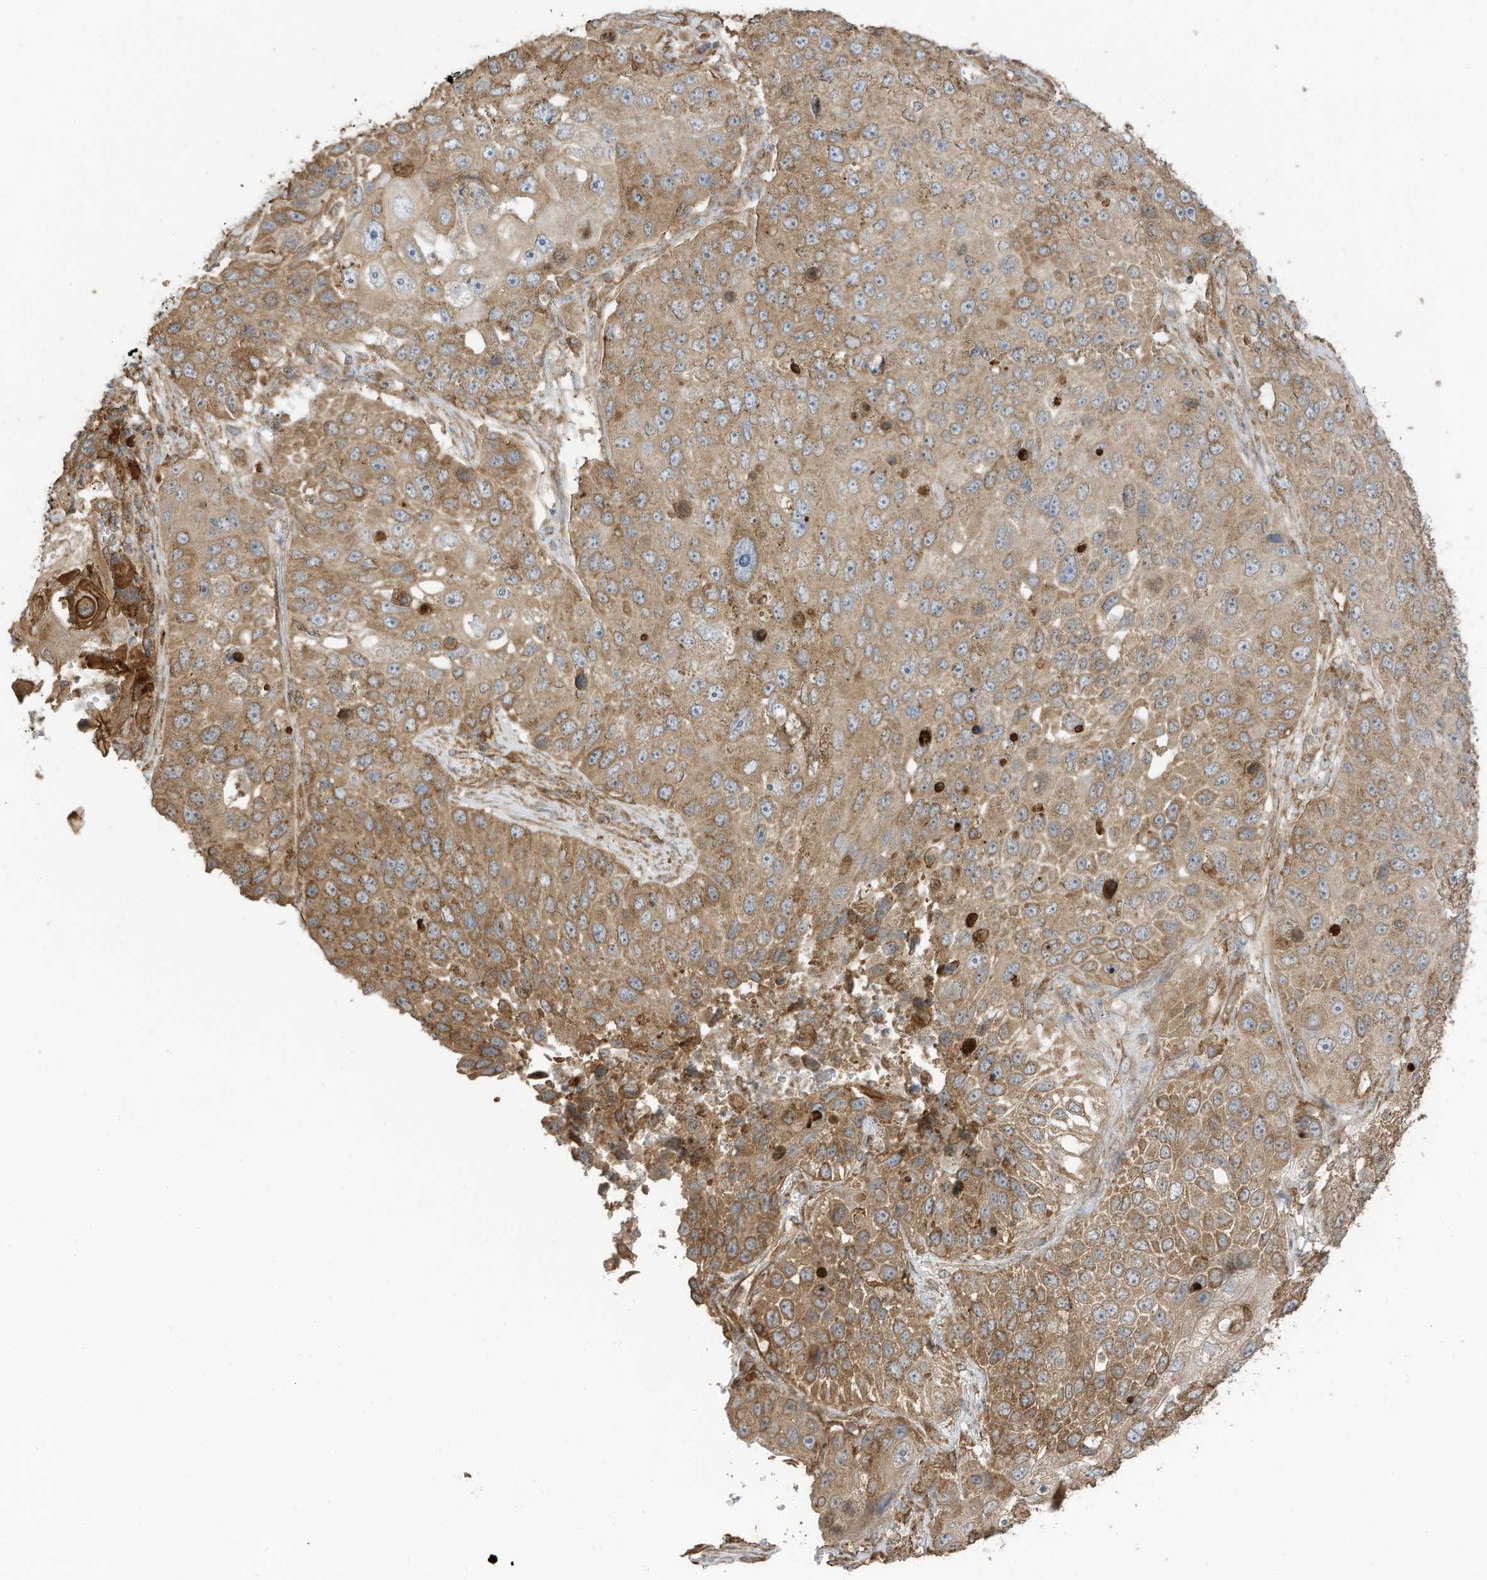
{"staining": {"intensity": "moderate", "quantity": ">75%", "location": "cytoplasmic/membranous"}, "tissue": "lung cancer", "cell_type": "Tumor cells", "image_type": "cancer", "snomed": [{"axis": "morphology", "description": "Squamous cell carcinoma, NOS"}, {"axis": "topography", "description": "Lung"}], "caption": "Protein positivity by IHC displays moderate cytoplasmic/membranous expression in about >75% of tumor cells in squamous cell carcinoma (lung).", "gene": "CGAS", "patient": {"sex": "male", "age": 61}}